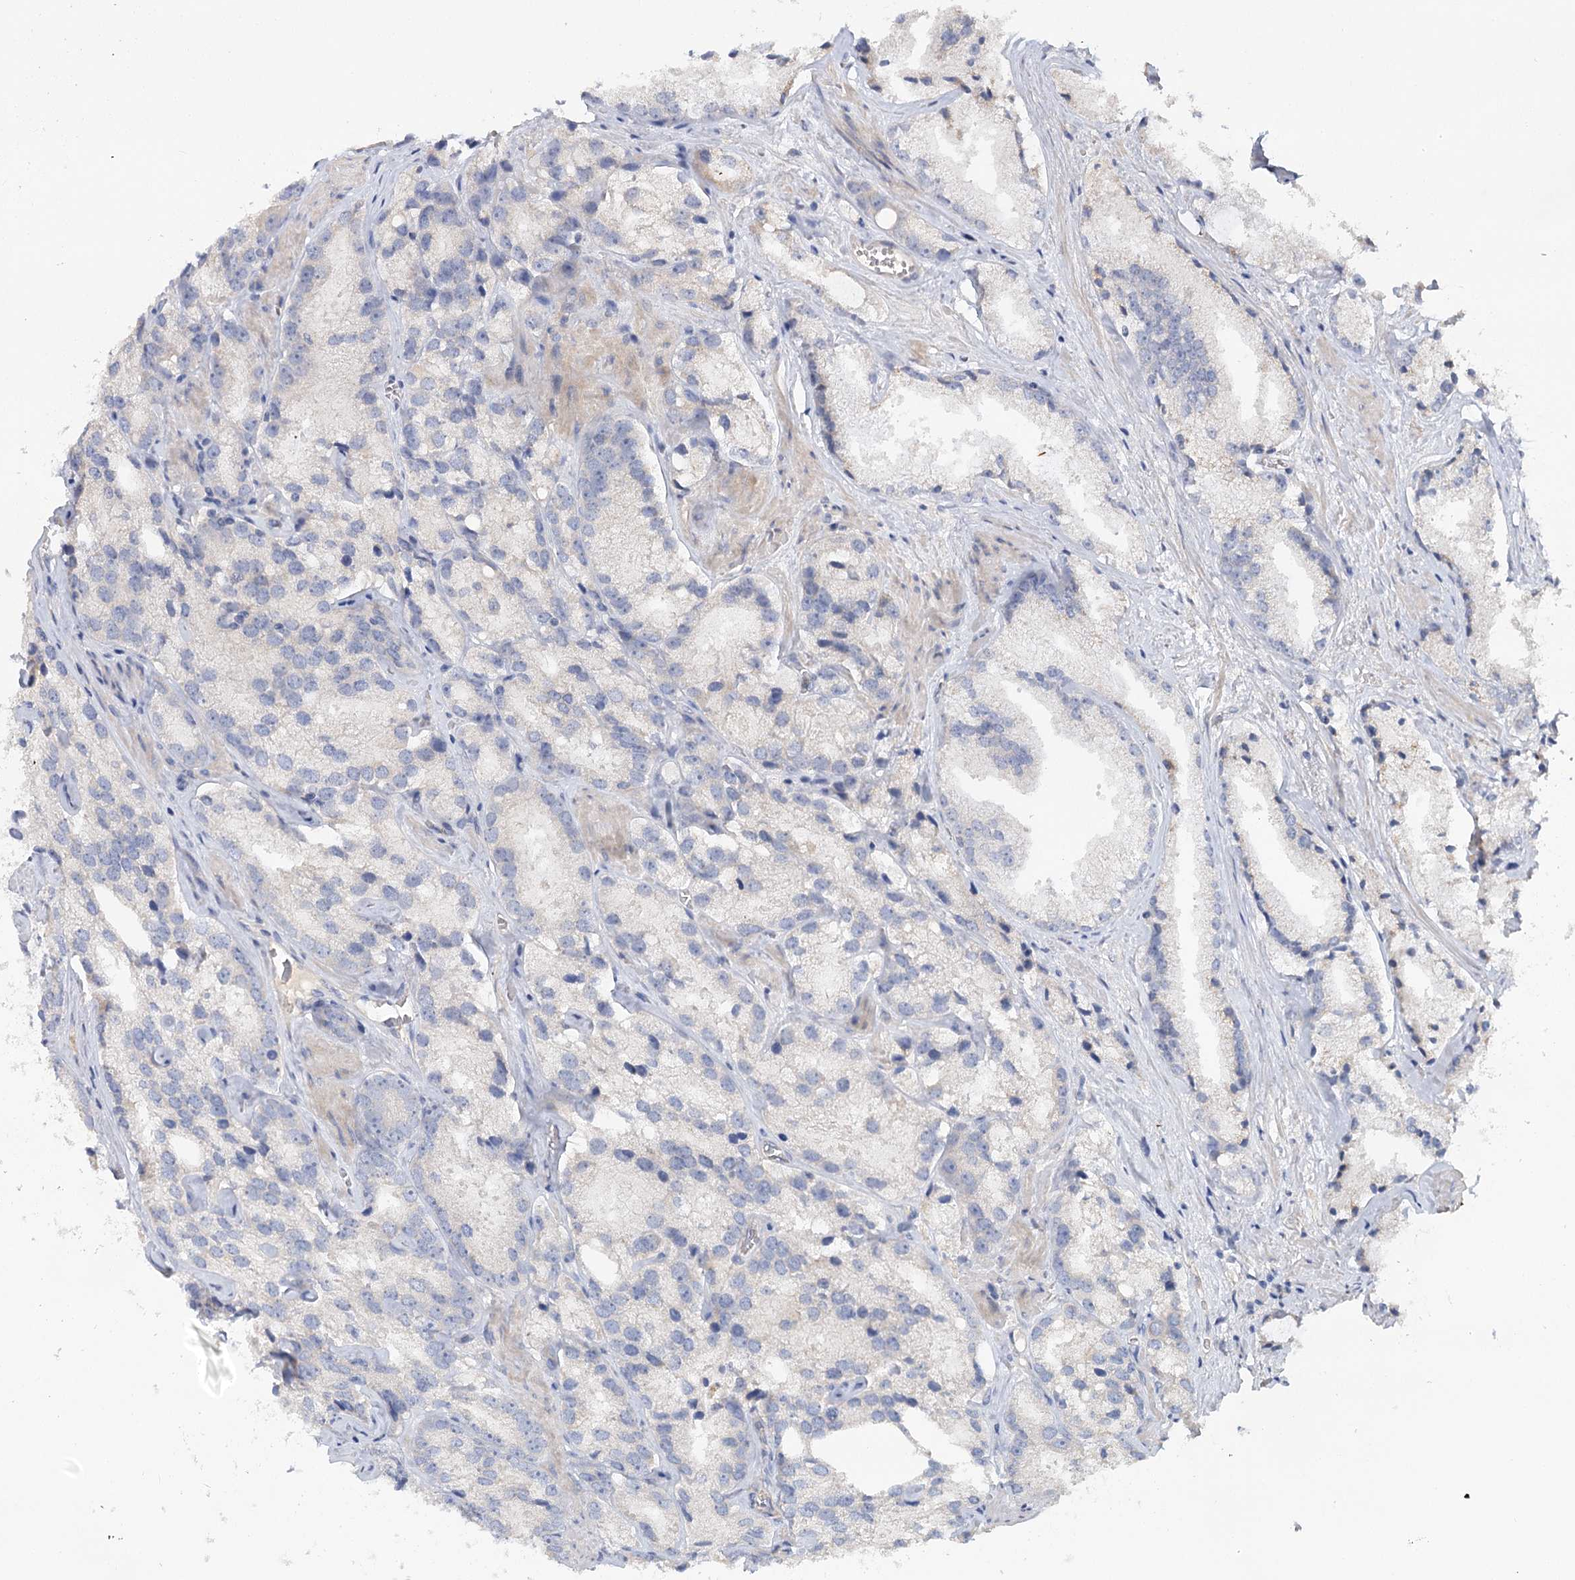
{"staining": {"intensity": "negative", "quantity": "none", "location": "none"}, "tissue": "prostate cancer", "cell_type": "Tumor cells", "image_type": "cancer", "snomed": [{"axis": "morphology", "description": "Adenocarcinoma, High grade"}, {"axis": "topography", "description": "Prostate"}], "caption": "Micrograph shows no protein positivity in tumor cells of prostate cancer tissue. Nuclei are stained in blue.", "gene": "EPB41L5", "patient": {"sex": "male", "age": 66}}